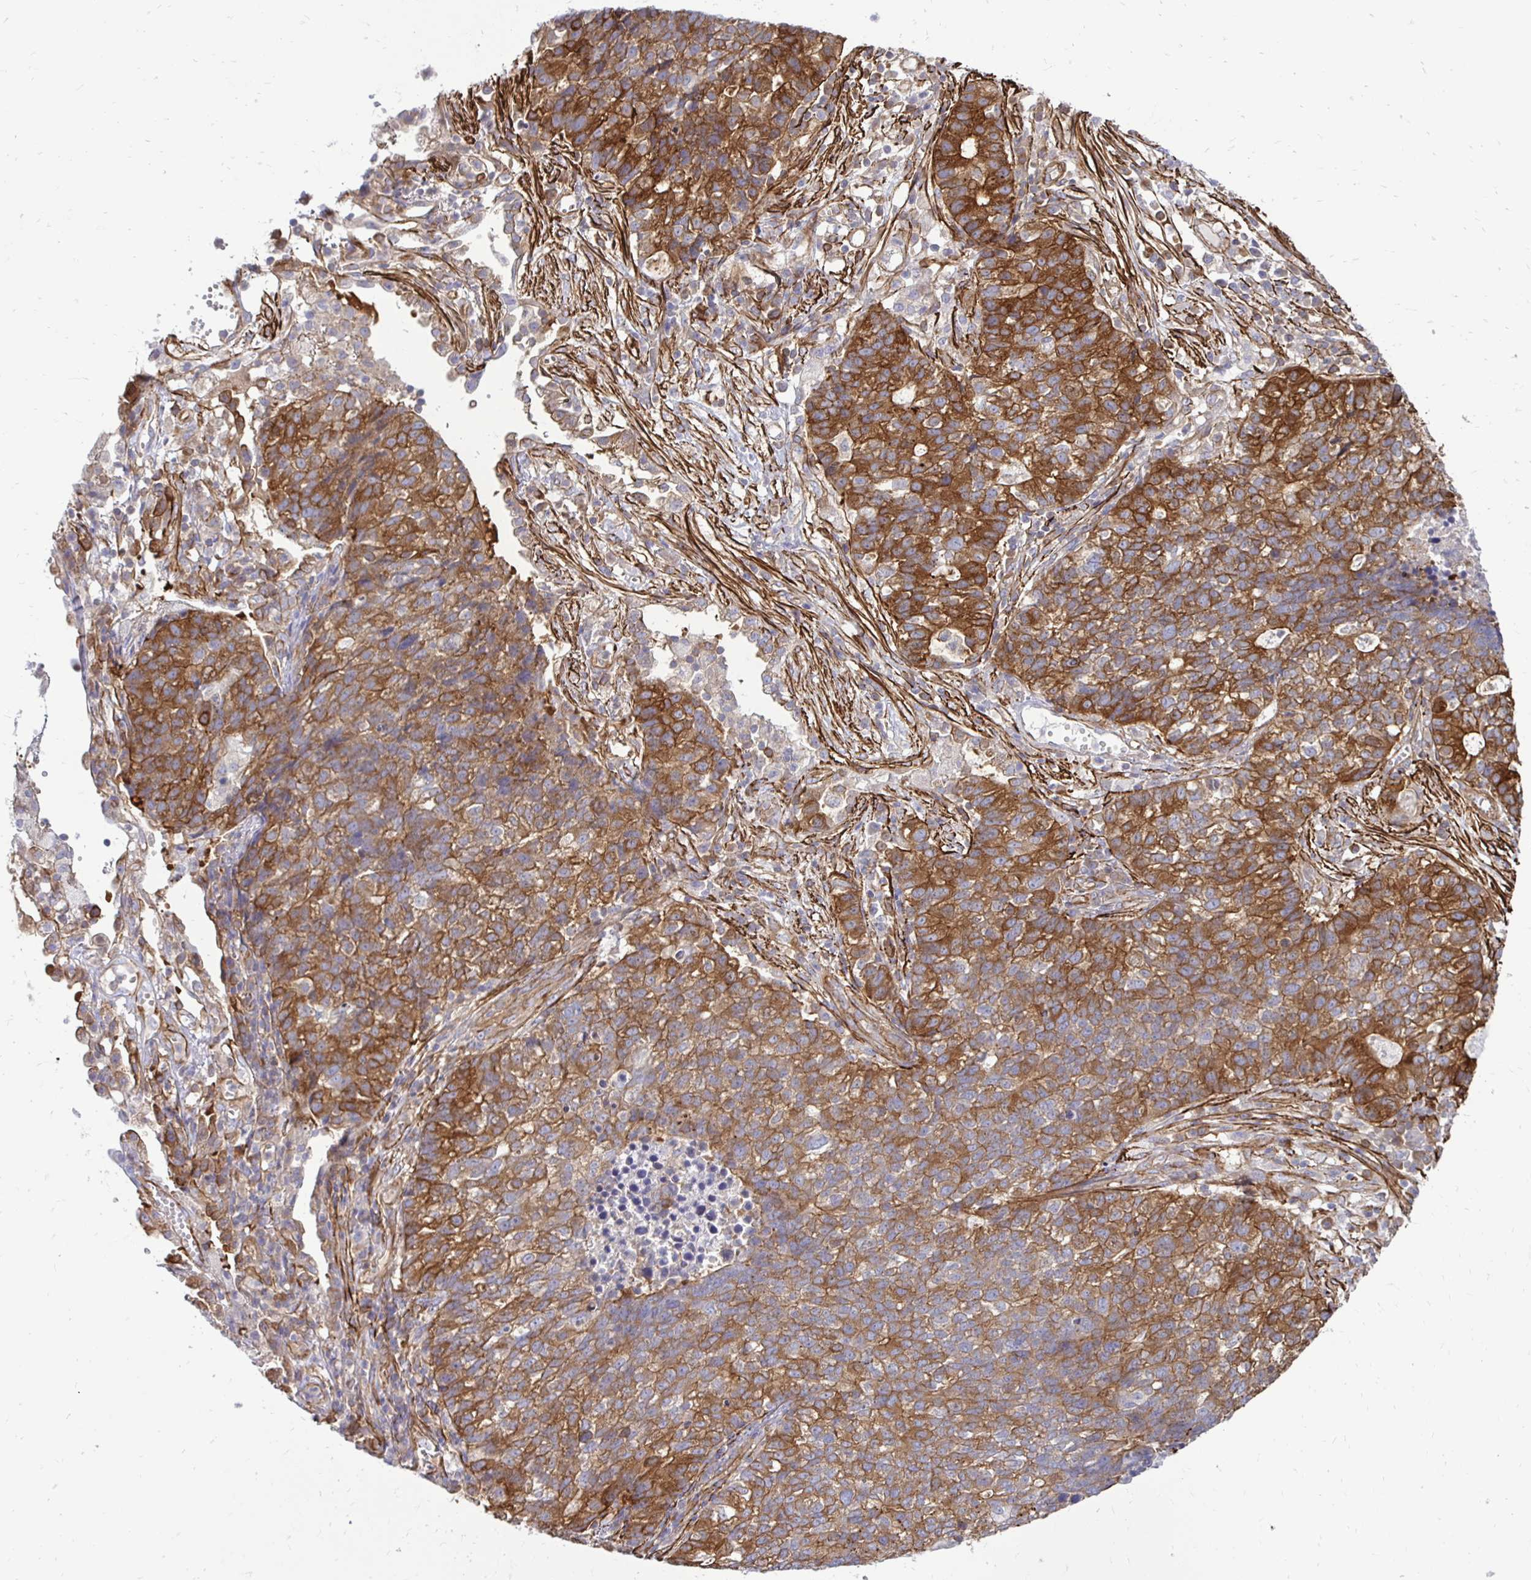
{"staining": {"intensity": "strong", "quantity": "25%-75%", "location": "cytoplasmic/membranous"}, "tissue": "lung cancer", "cell_type": "Tumor cells", "image_type": "cancer", "snomed": [{"axis": "morphology", "description": "Adenocarcinoma, NOS"}, {"axis": "topography", "description": "Lung"}], "caption": "Lung cancer stained with IHC exhibits strong cytoplasmic/membranous positivity in about 25%-75% of tumor cells.", "gene": "CTPS1", "patient": {"sex": "male", "age": 57}}